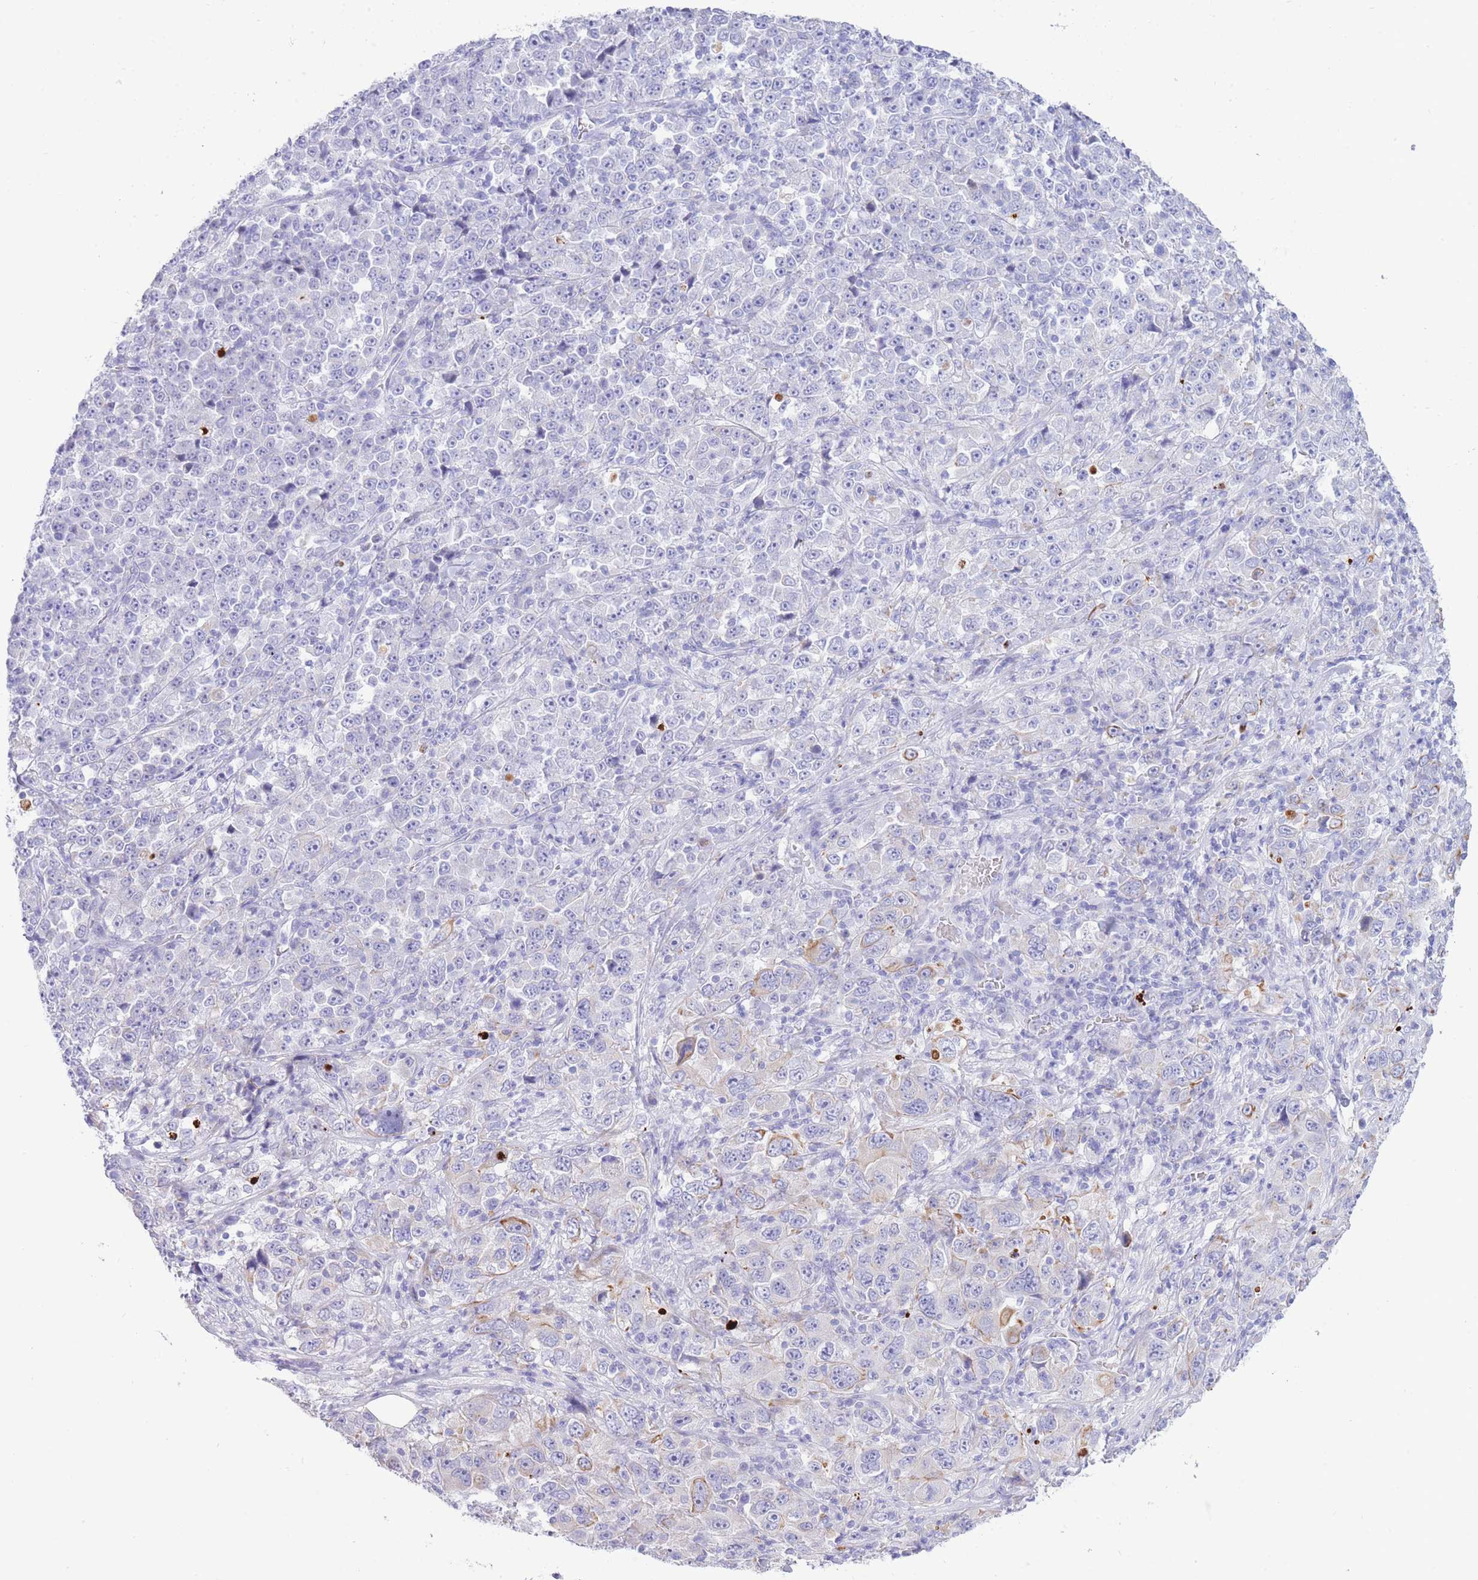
{"staining": {"intensity": "negative", "quantity": "none", "location": "none"}, "tissue": "stomach cancer", "cell_type": "Tumor cells", "image_type": "cancer", "snomed": [{"axis": "morphology", "description": "Normal tissue, NOS"}, {"axis": "morphology", "description": "Adenocarcinoma, NOS"}, {"axis": "topography", "description": "Stomach, upper"}, {"axis": "topography", "description": "Stomach"}], "caption": "This is an immunohistochemistry (IHC) micrograph of adenocarcinoma (stomach). There is no expression in tumor cells.", "gene": "VWA8", "patient": {"sex": "male", "age": 59}}